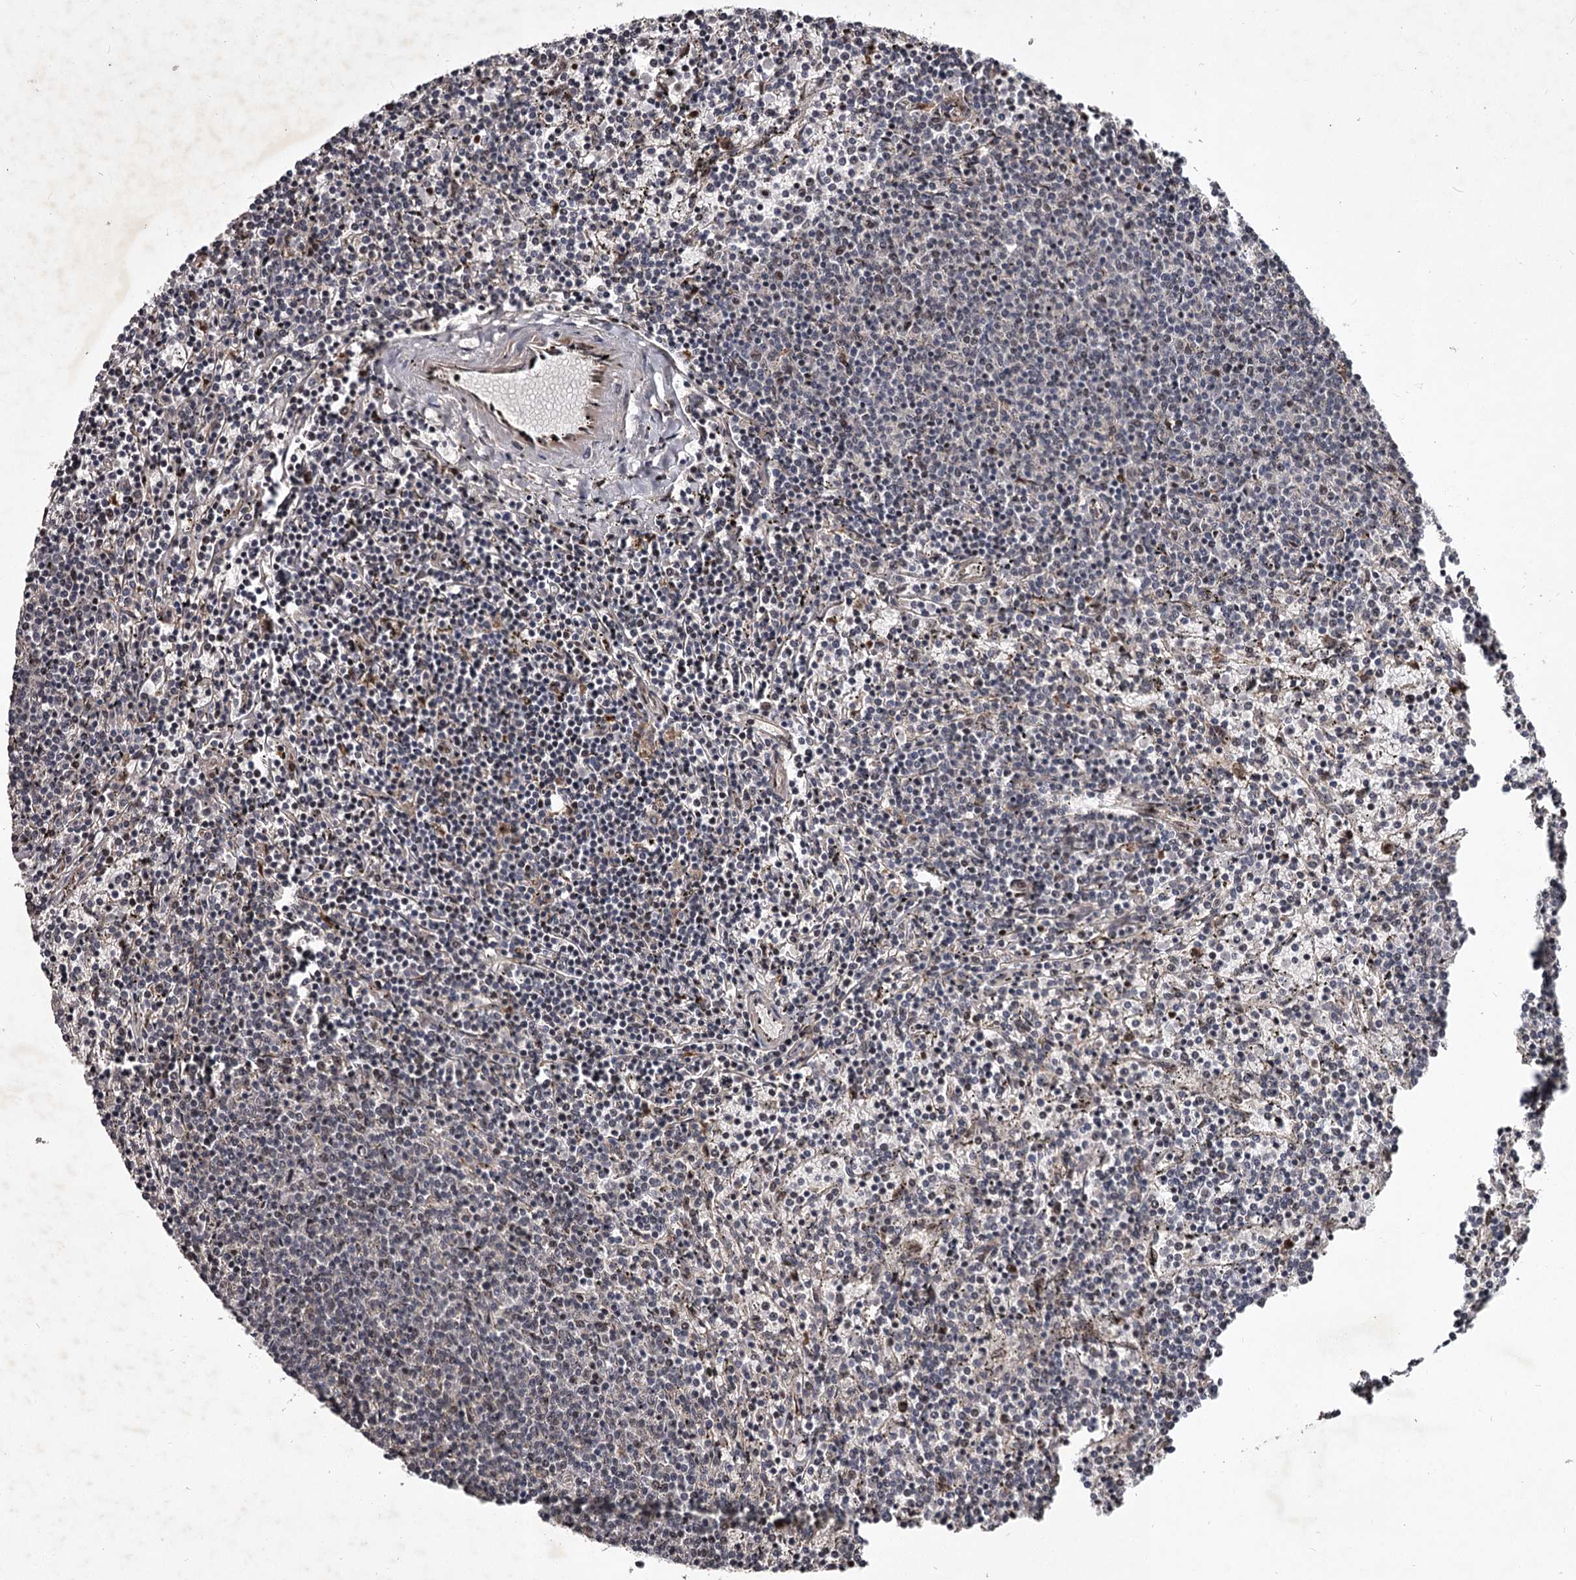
{"staining": {"intensity": "negative", "quantity": "none", "location": "none"}, "tissue": "lymphoma", "cell_type": "Tumor cells", "image_type": "cancer", "snomed": [{"axis": "morphology", "description": "Malignant lymphoma, non-Hodgkin's type, Low grade"}, {"axis": "topography", "description": "Spleen"}], "caption": "Lymphoma was stained to show a protein in brown. There is no significant staining in tumor cells.", "gene": "RNF44", "patient": {"sex": "female", "age": 50}}